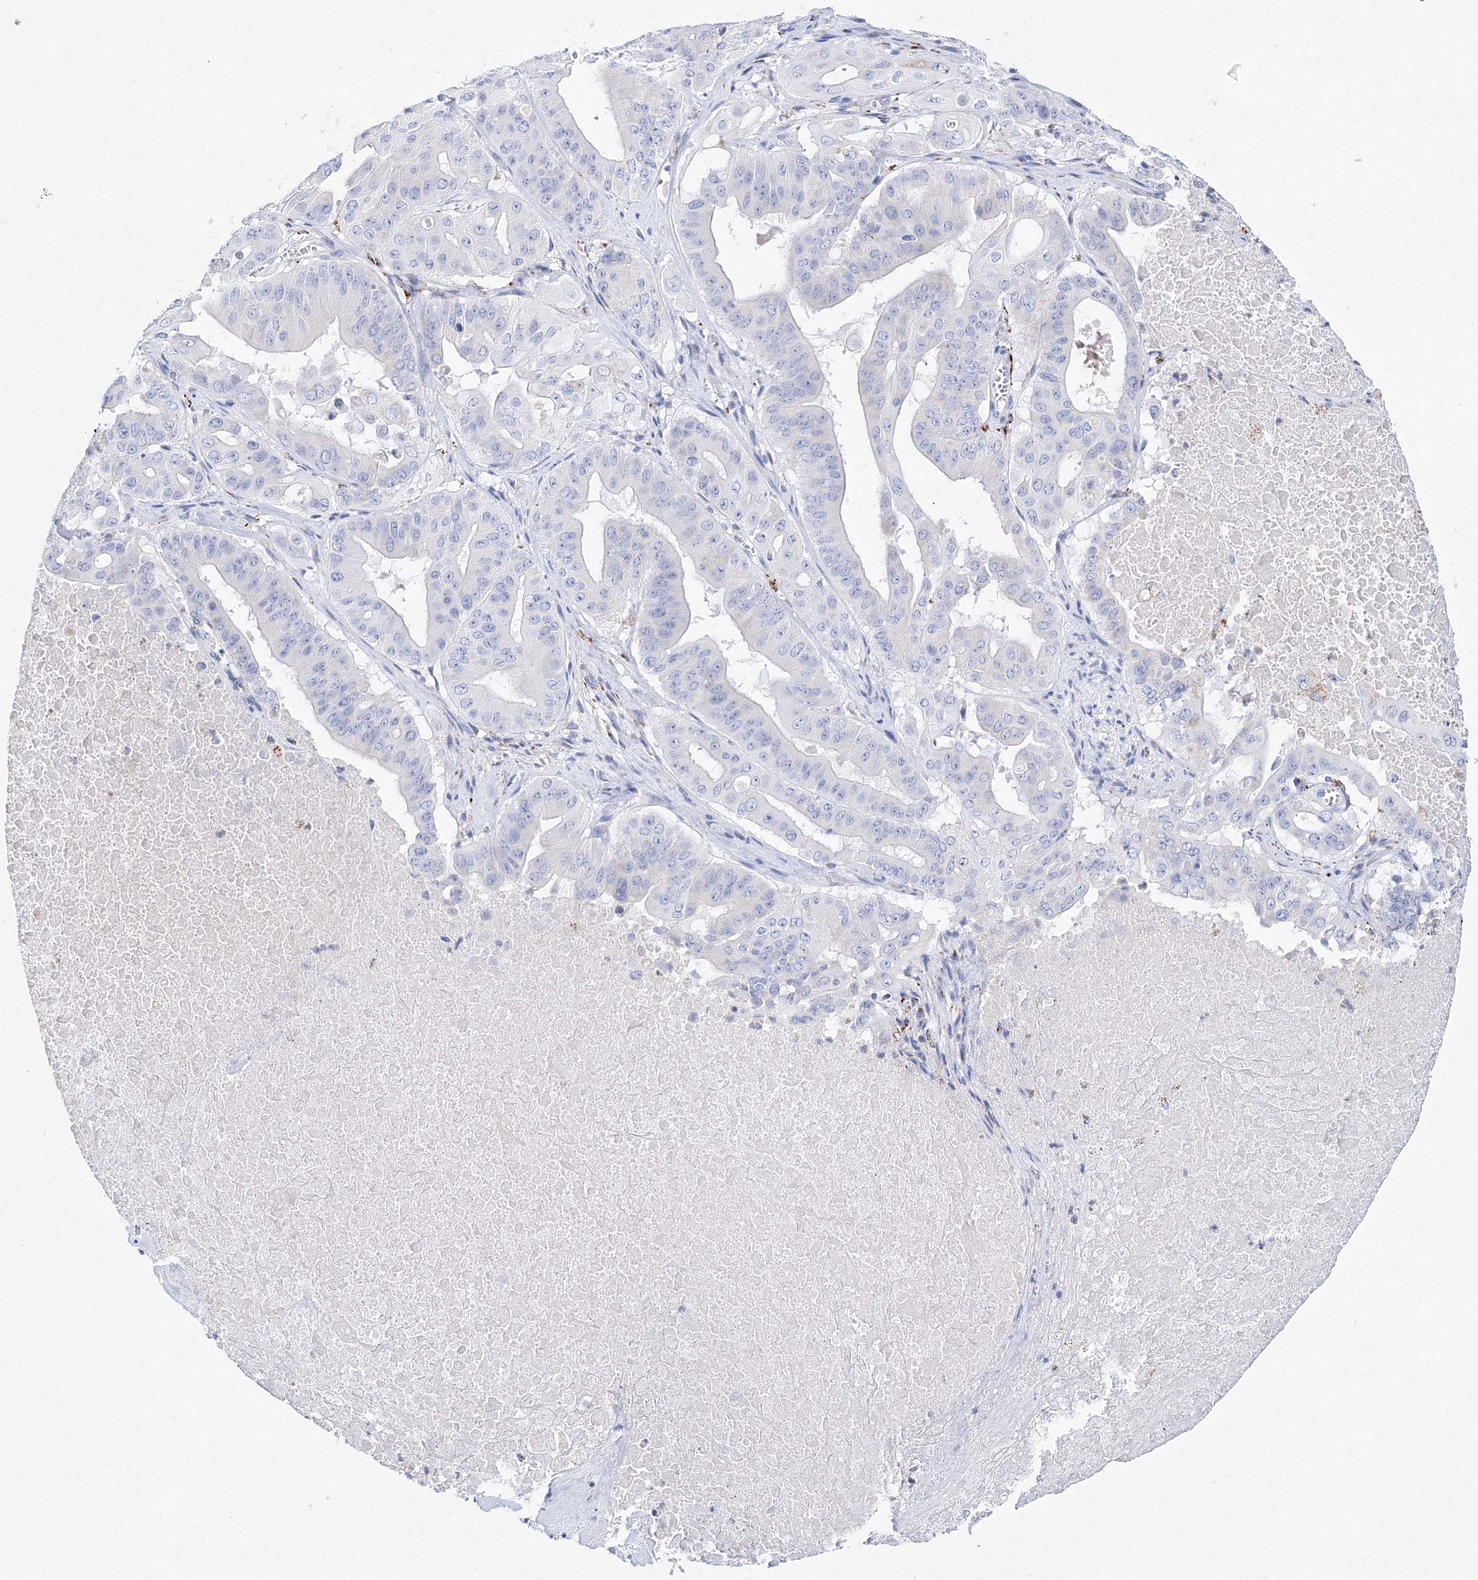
{"staining": {"intensity": "negative", "quantity": "none", "location": "none"}, "tissue": "pancreatic cancer", "cell_type": "Tumor cells", "image_type": "cancer", "snomed": [{"axis": "morphology", "description": "Adenocarcinoma, NOS"}, {"axis": "topography", "description": "Pancreas"}], "caption": "Tumor cells are negative for protein expression in human pancreatic cancer.", "gene": "MERTK", "patient": {"sex": "female", "age": 77}}